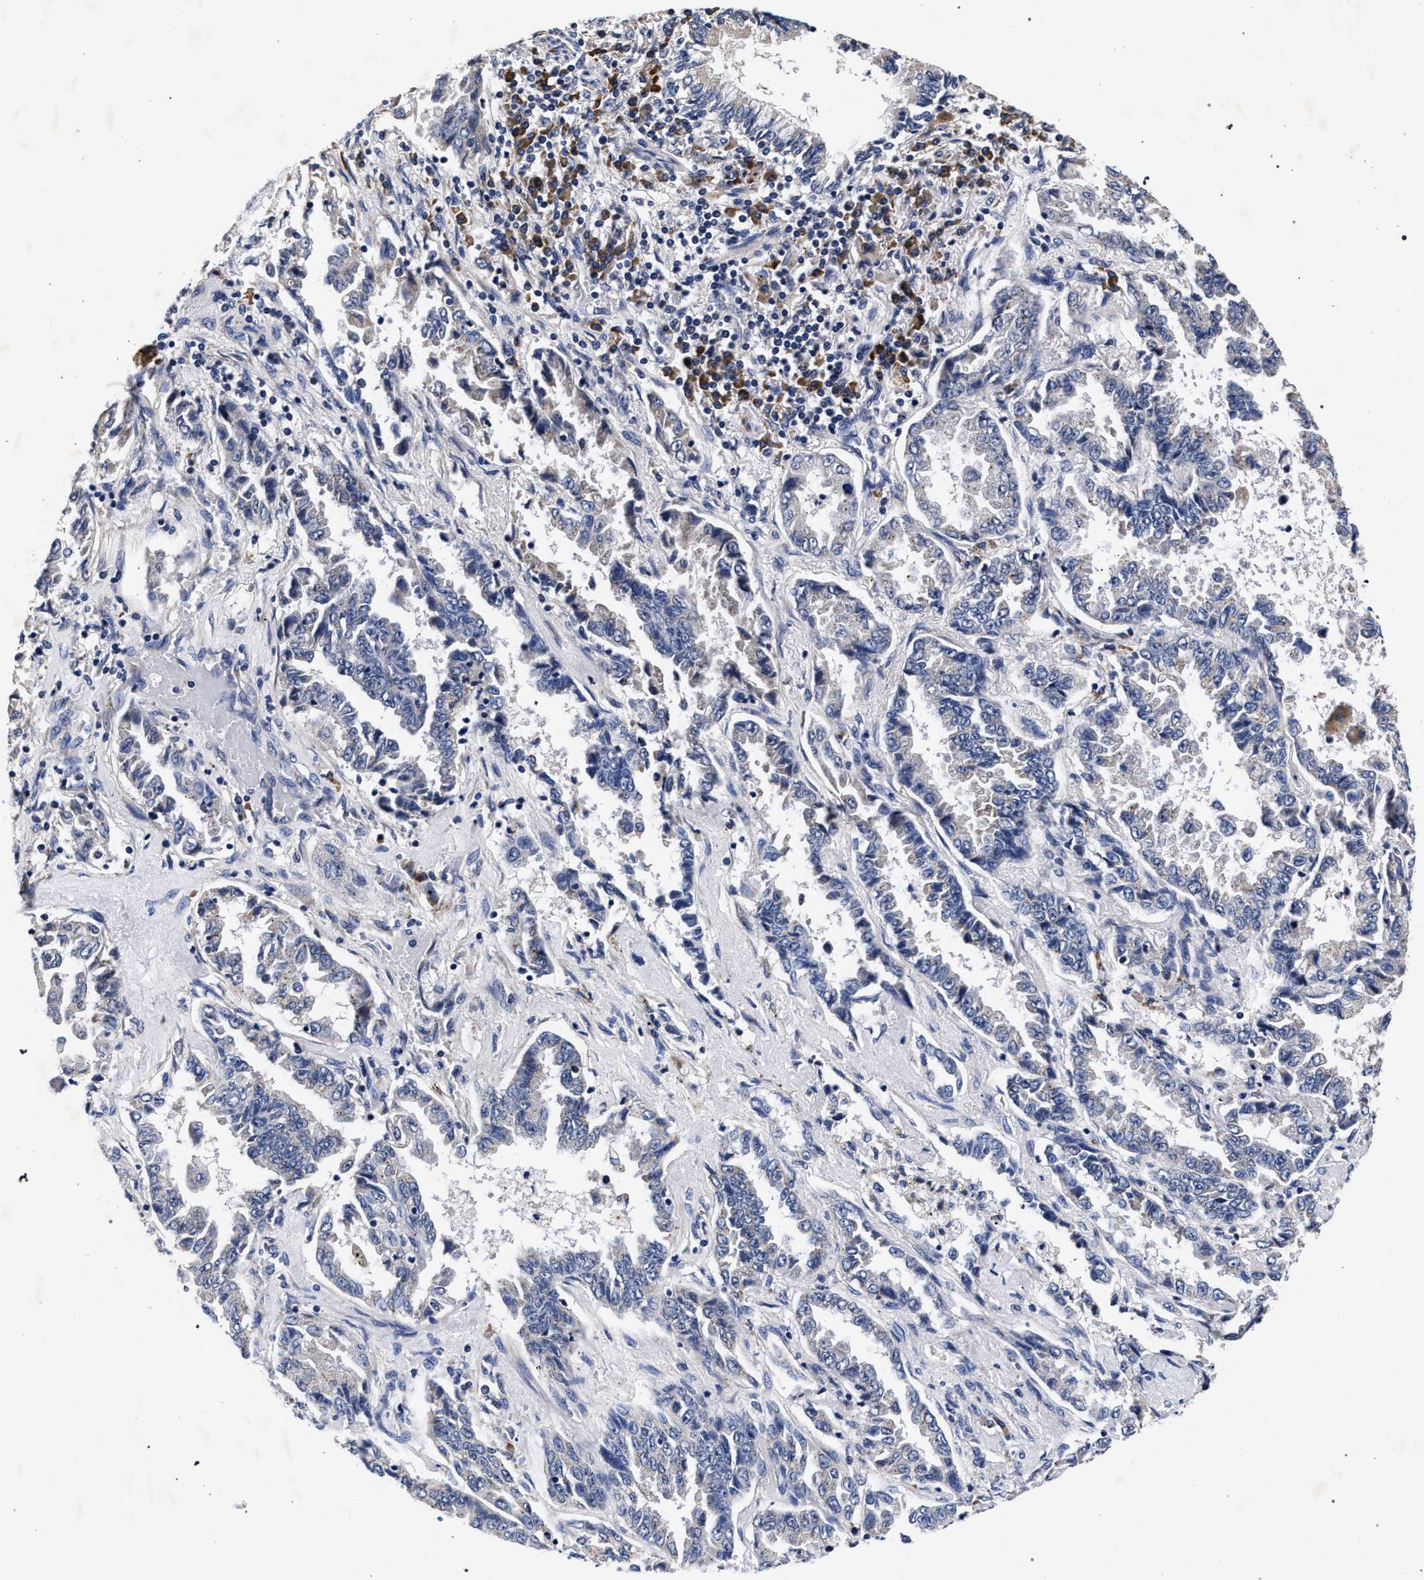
{"staining": {"intensity": "negative", "quantity": "none", "location": "none"}, "tissue": "lung cancer", "cell_type": "Tumor cells", "image_type": "cancer", "snomed": [{"axis": "morphology", "description": "Adenocarcinoma, NOS"}, {"axis": "topography", "description": "Lung"}], "caption": "Tumor cells show no significant protein expression in adenocarcinoma (lung).", "gene": "CFAP95", "patient": {"sex": "female", "age": 51}}